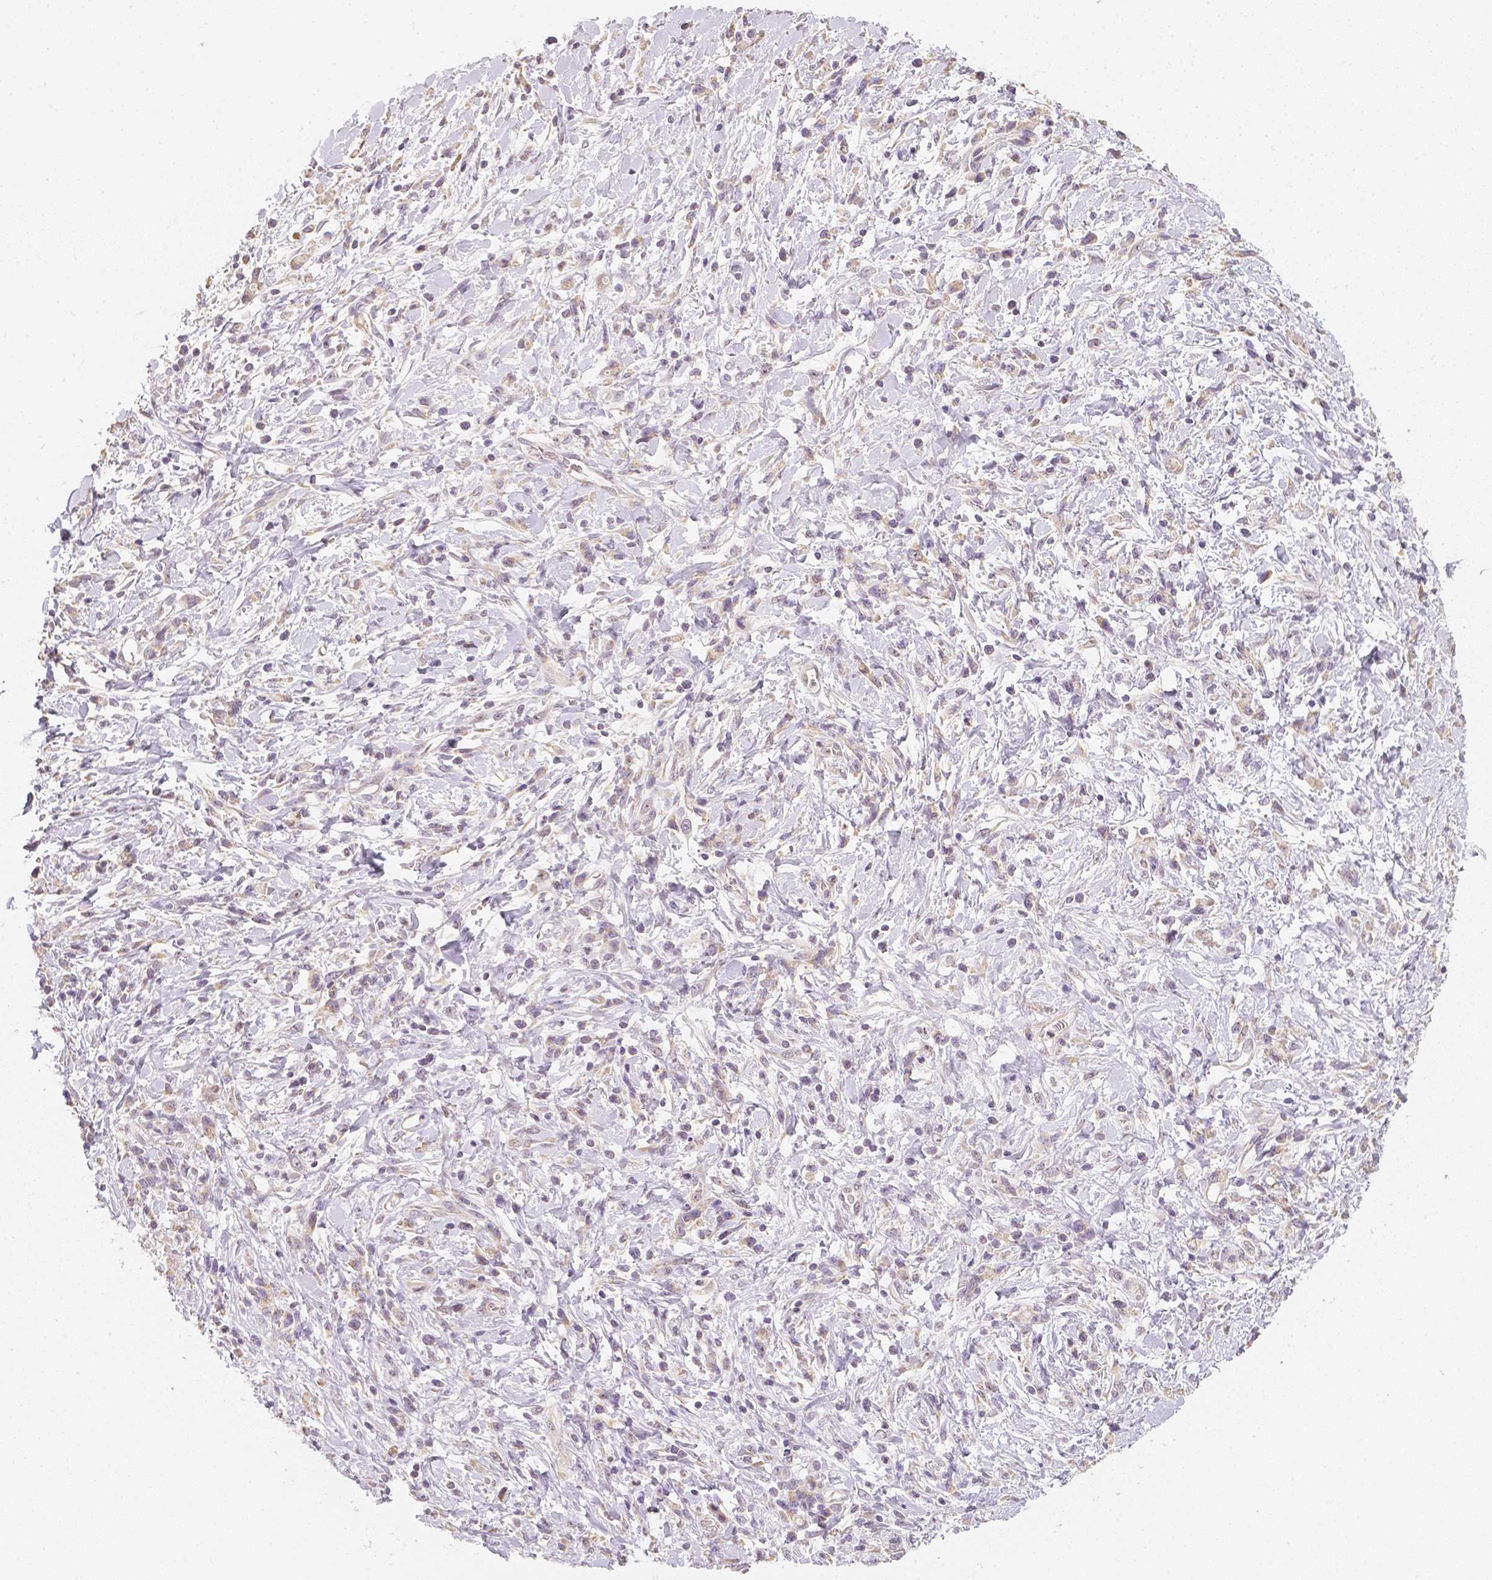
{"staining": {"intensity": "weak", "quantity": ">75%", "location": "cytoplasmic/membranous"}, "tissue": "stomach cancer", "cell_type": "Tumor cells", "image_type": "cancer", "snomed": [{"axis": "morphology", "description": "Adenocarcinoma, NOS"}, {"axis": "topography", "description": "Stomach"}], "caption": "Protein staining shows weak cytoplasmic/membranous staining in approximately >75% of tumor cells in stomach cancer (adenocarcinoma).", "gene": "NVL", "patient": {"sex": "female", "age": 84}}